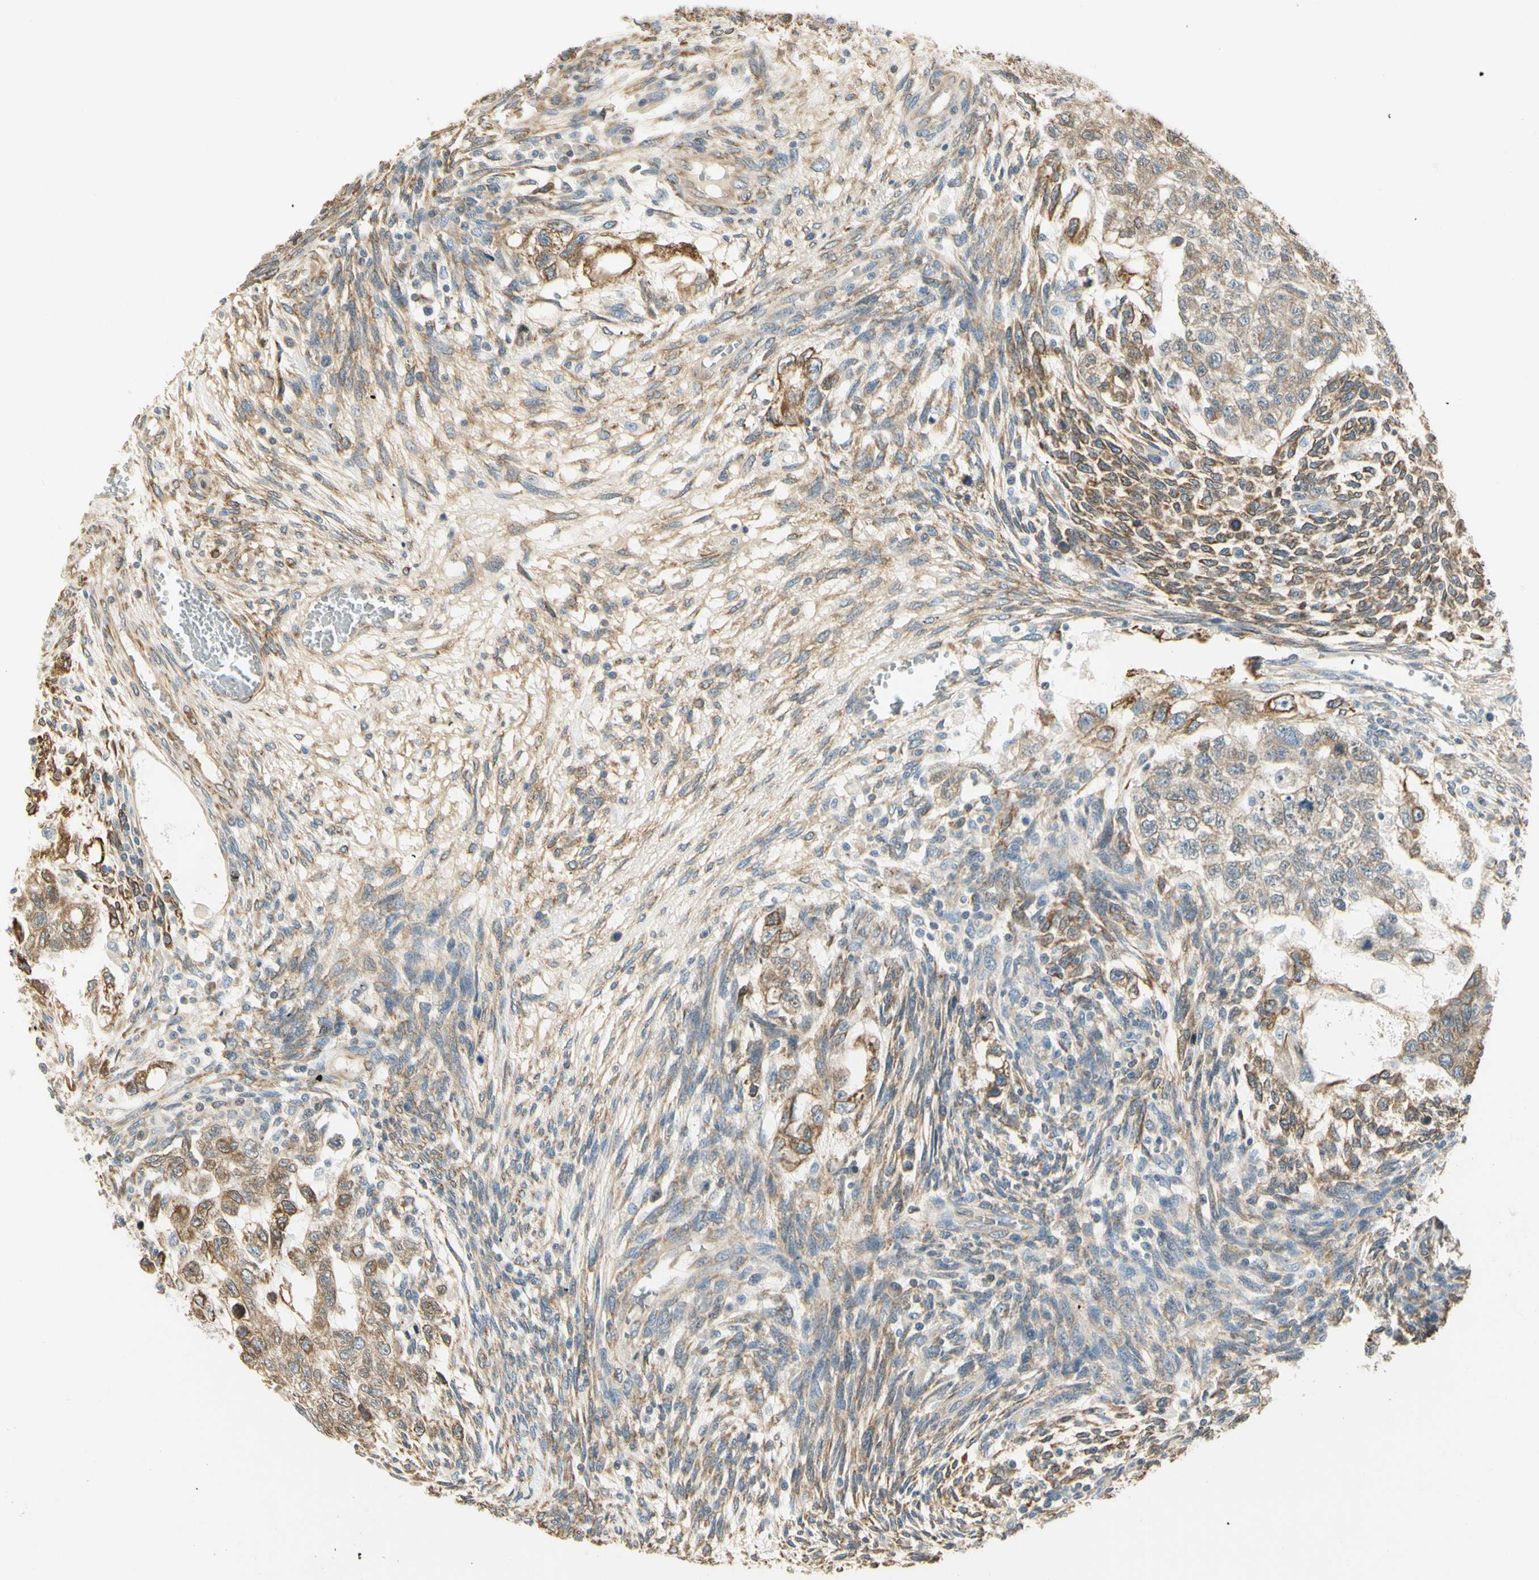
{"staining": {"intensity": "weak", "quantity": "25%-75%", "location": "cytoplasmic/membranous"}, "tissue": "testis cancer", "cell_type": "Tumor cells", "image_type": "cancer", "snomed": [{"axis": "morphology", "description": "Normal tissue, NOS"}, {"axis": "morphology", "description": "Carcinoma, Embryonal, NOS"}, {"axis": "topography", "description": "Testis"}], "caption": "Immunohistochemical staining of testis cancer (embryonal carcinoma) displays low levels of weak cytoplasmic/membranous positivity in approximately 25%-75% of tumor cells.", "gene": "IGDCC4", "patient": {"sex": "male", "age": 36}}